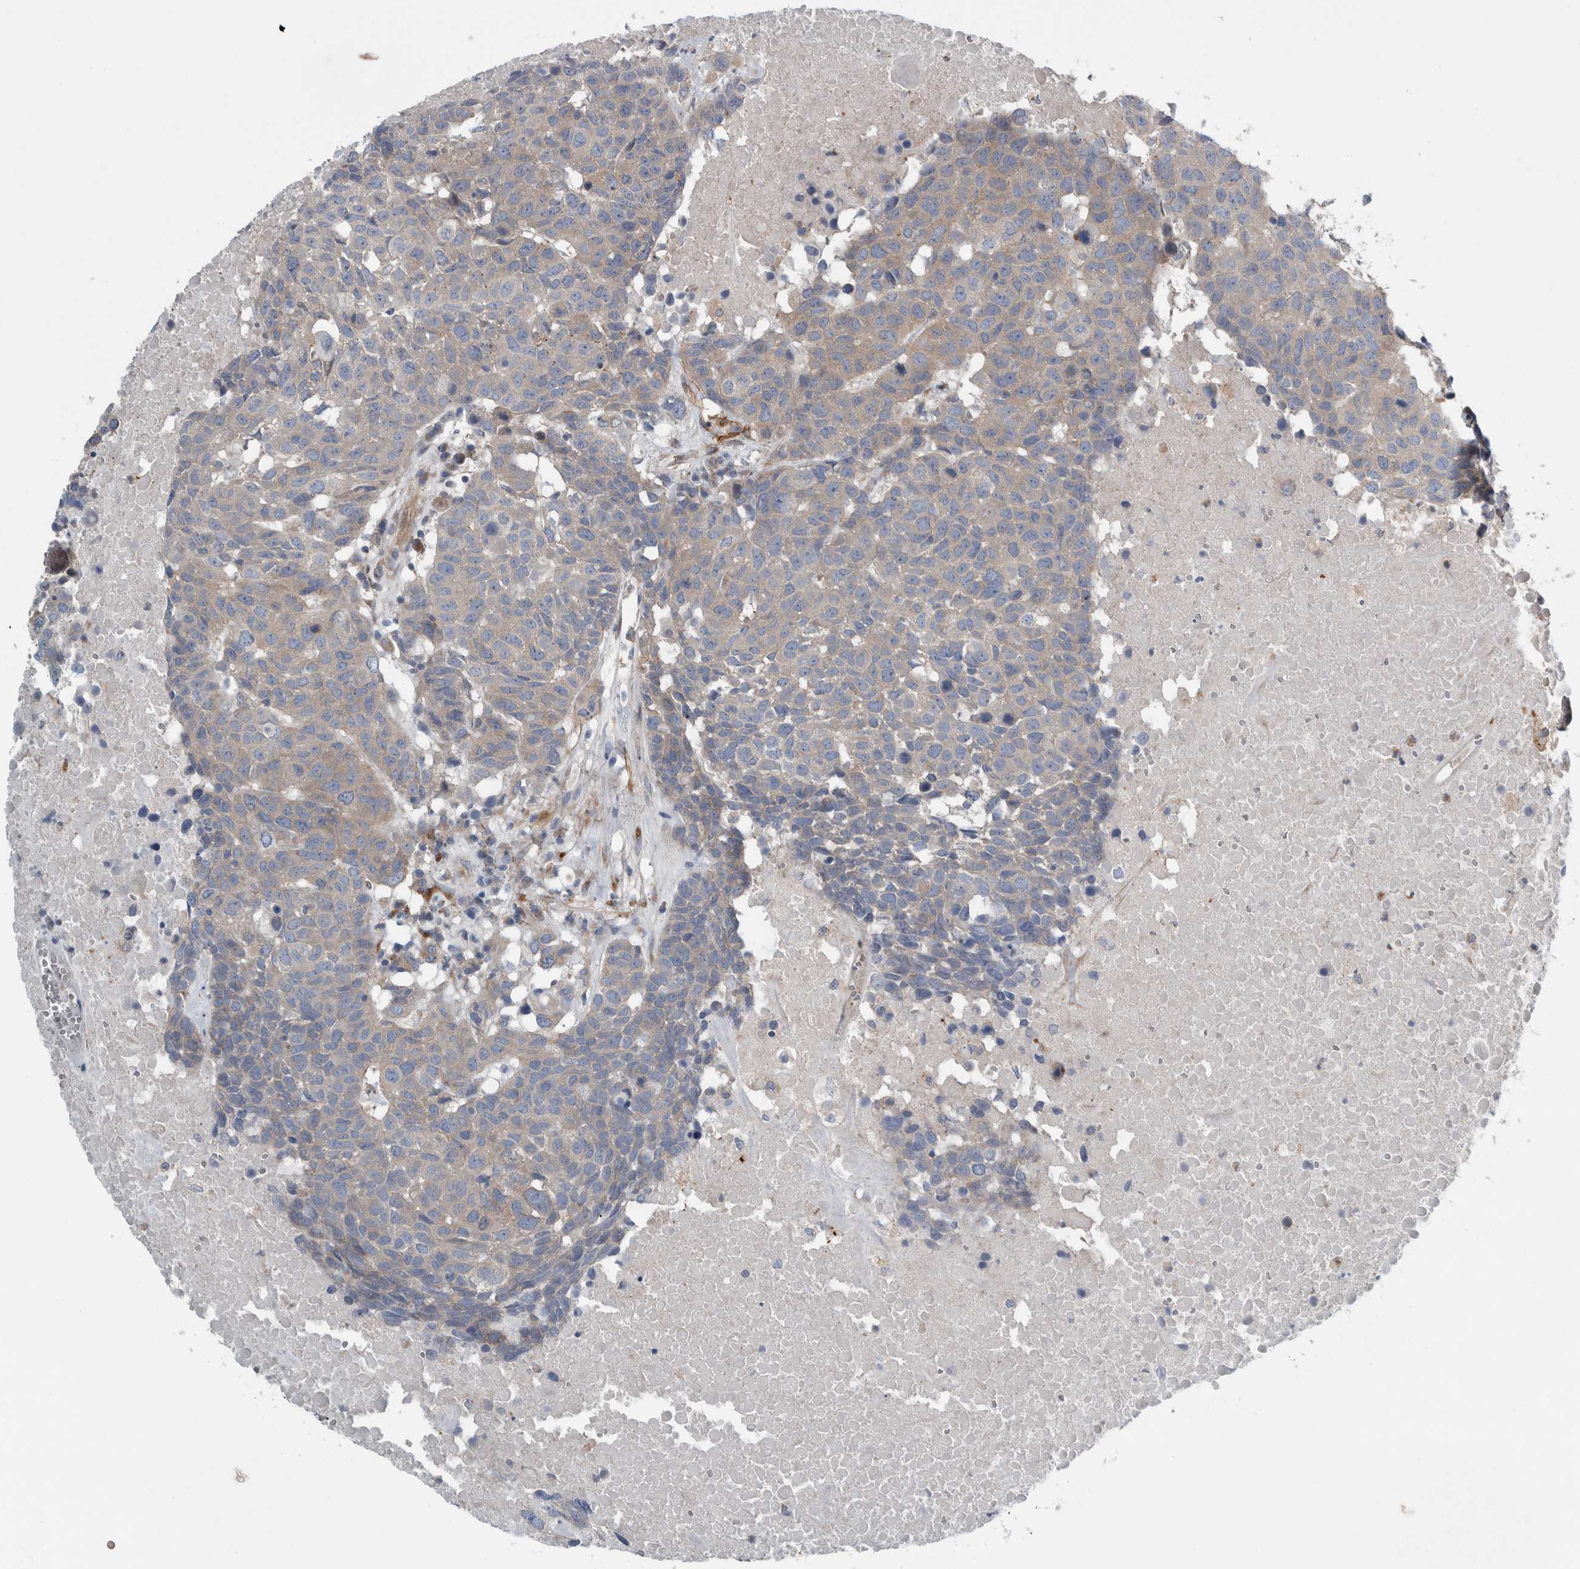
{"staining": {"intensity": "weak", "quantity": "25%-75%", "location": "cytoplasmic/membranous"}, "tissue": "head and neck cancer", "cell_type": "Tumor cells", "image_type": "cancer", "snomed": [{"axis": "morphology", "description": "Squamous cell carcinoma, NOS"}, {"axis": "topography", "description": "Head-Neck"}], "caption": "Head and neck squamous cell carcinoma tissue demonstrates weak cytoplasmic/membranous staining in about 25%-75% of tumor cells, visualized by immunohistochemistry. (Brightfield microscopy of DAB IHC at high magnification).", "gene": "GLT8D2", "patient": {"sex": "male", "age": 66}}